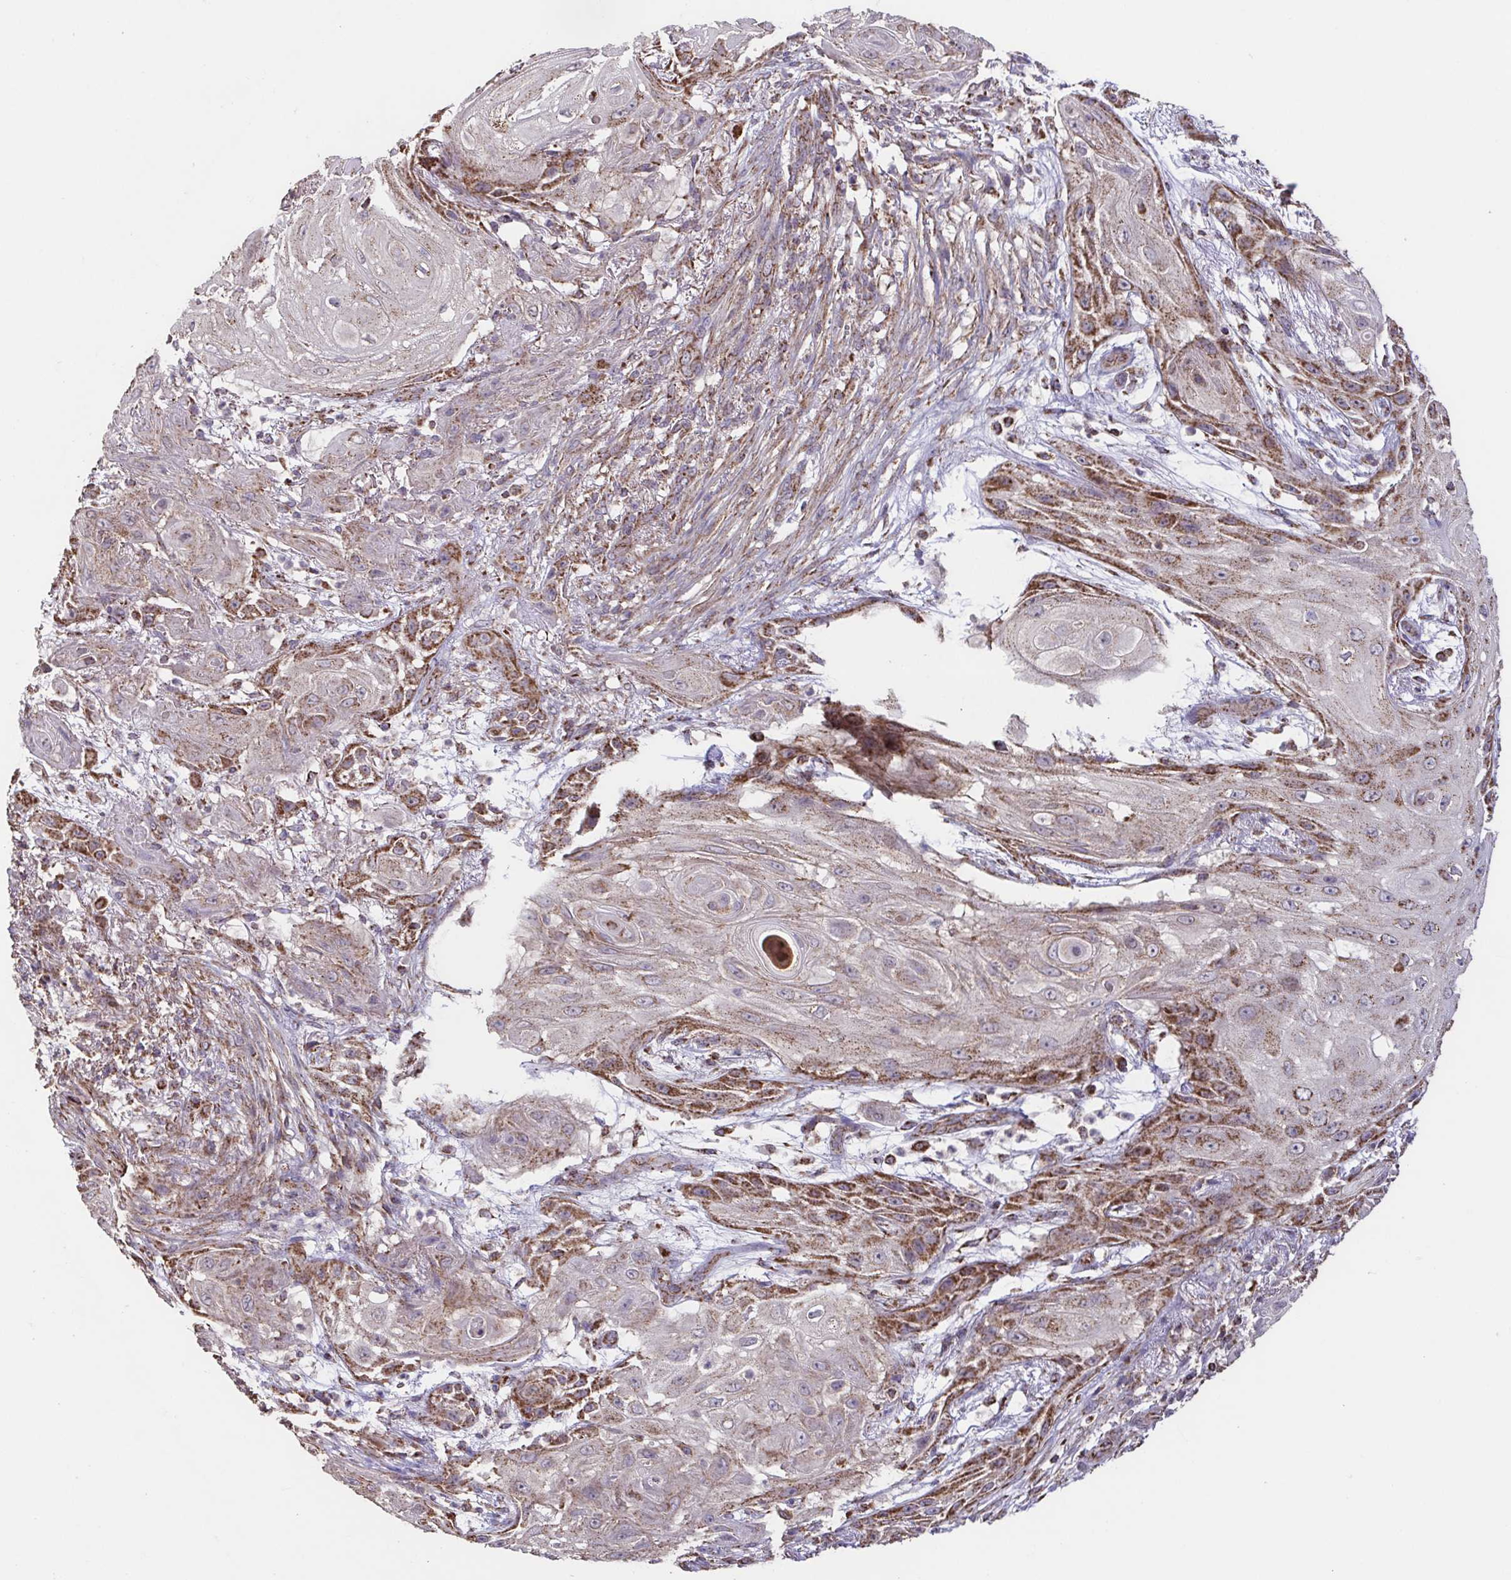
{"staining": {"intensity": "moderate", "quantity": "25%-75%", "location": "cytoplasmic/membranous"}, "tissue": "skin cancer", "cell_type": "Tumor cells", "image_type": "cancer", "snomed": [{"axis": "morphology", "description": "Squamous cell carcinoma, NOS"}, {"axis": "topography", "description": "Skin"}], "caption": "Immunohistochemical staining of skin cancer (squamous cell carcinoma) reveals medium levels of moderate cytoplasmic/membranous protein expression in about 25%-75% of tumor cells. (DAB (3,3'-diaminobenzidine) IHC, brown staining for protein, blue staining for nuclei).", "gene": "DIP2B", "patient": {"sex": "male", "age": 62}}